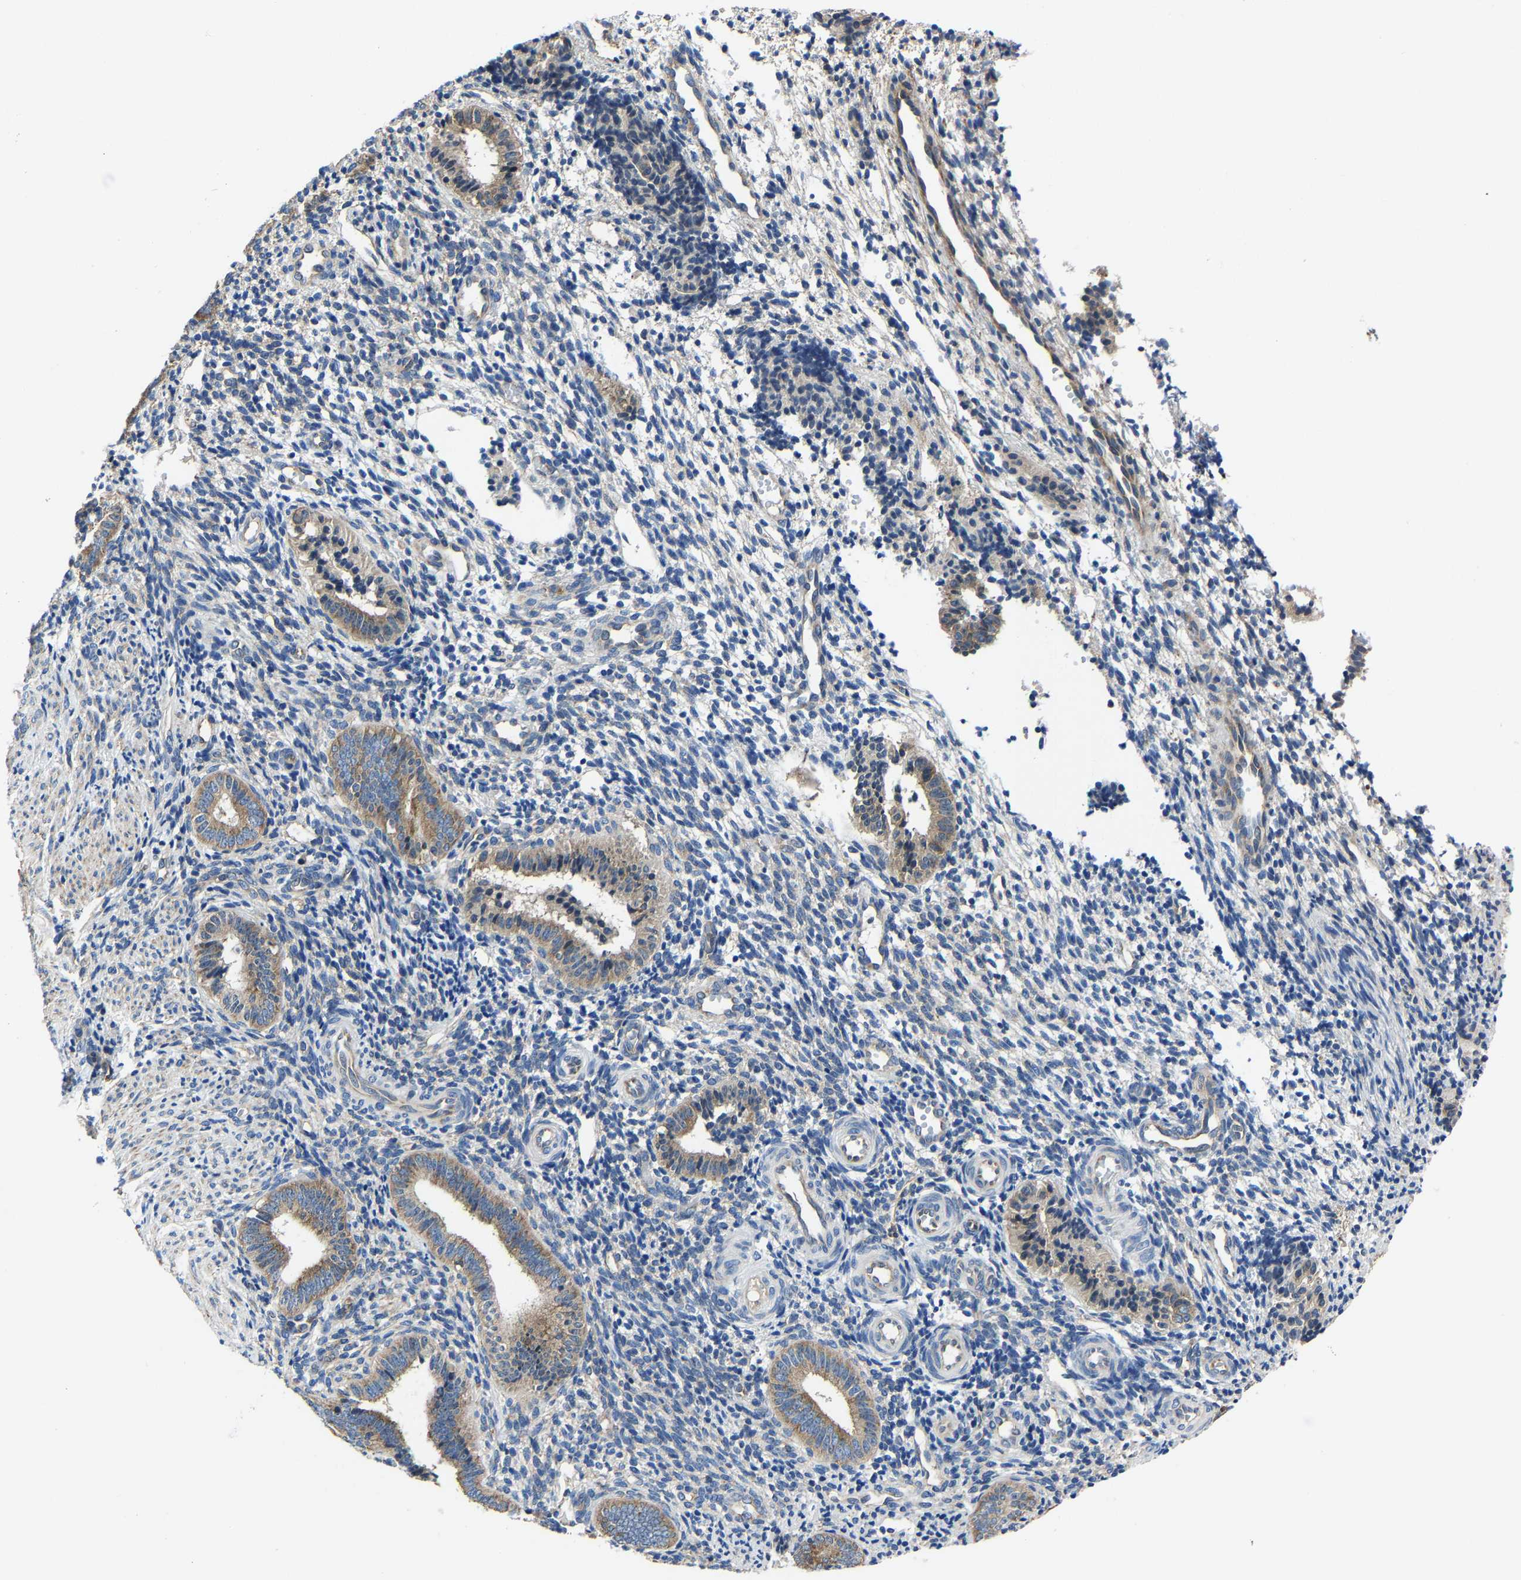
{"staining": {"intensity": "negative", "quantity": "none", "location": "none"}, "tissue": "endometrium", "cell_type": "Cells in endometrial stroma", "image_type": "normal", "snomed": [{"axis": "morphology", "description": "Normal tissue, NOS"}, {"axis": "topography", "description": "Uterus"}, {"axis": "topography", "description": "Endometrium"}], "caption": "Cells in endometrial stroma are negative for protein expression in unremarkable human endometrium. (DAB immunohistochemistry (IHC), high magnification).", "gene": "G3BP2", "patient": {"sex": "female", "age": 33}}